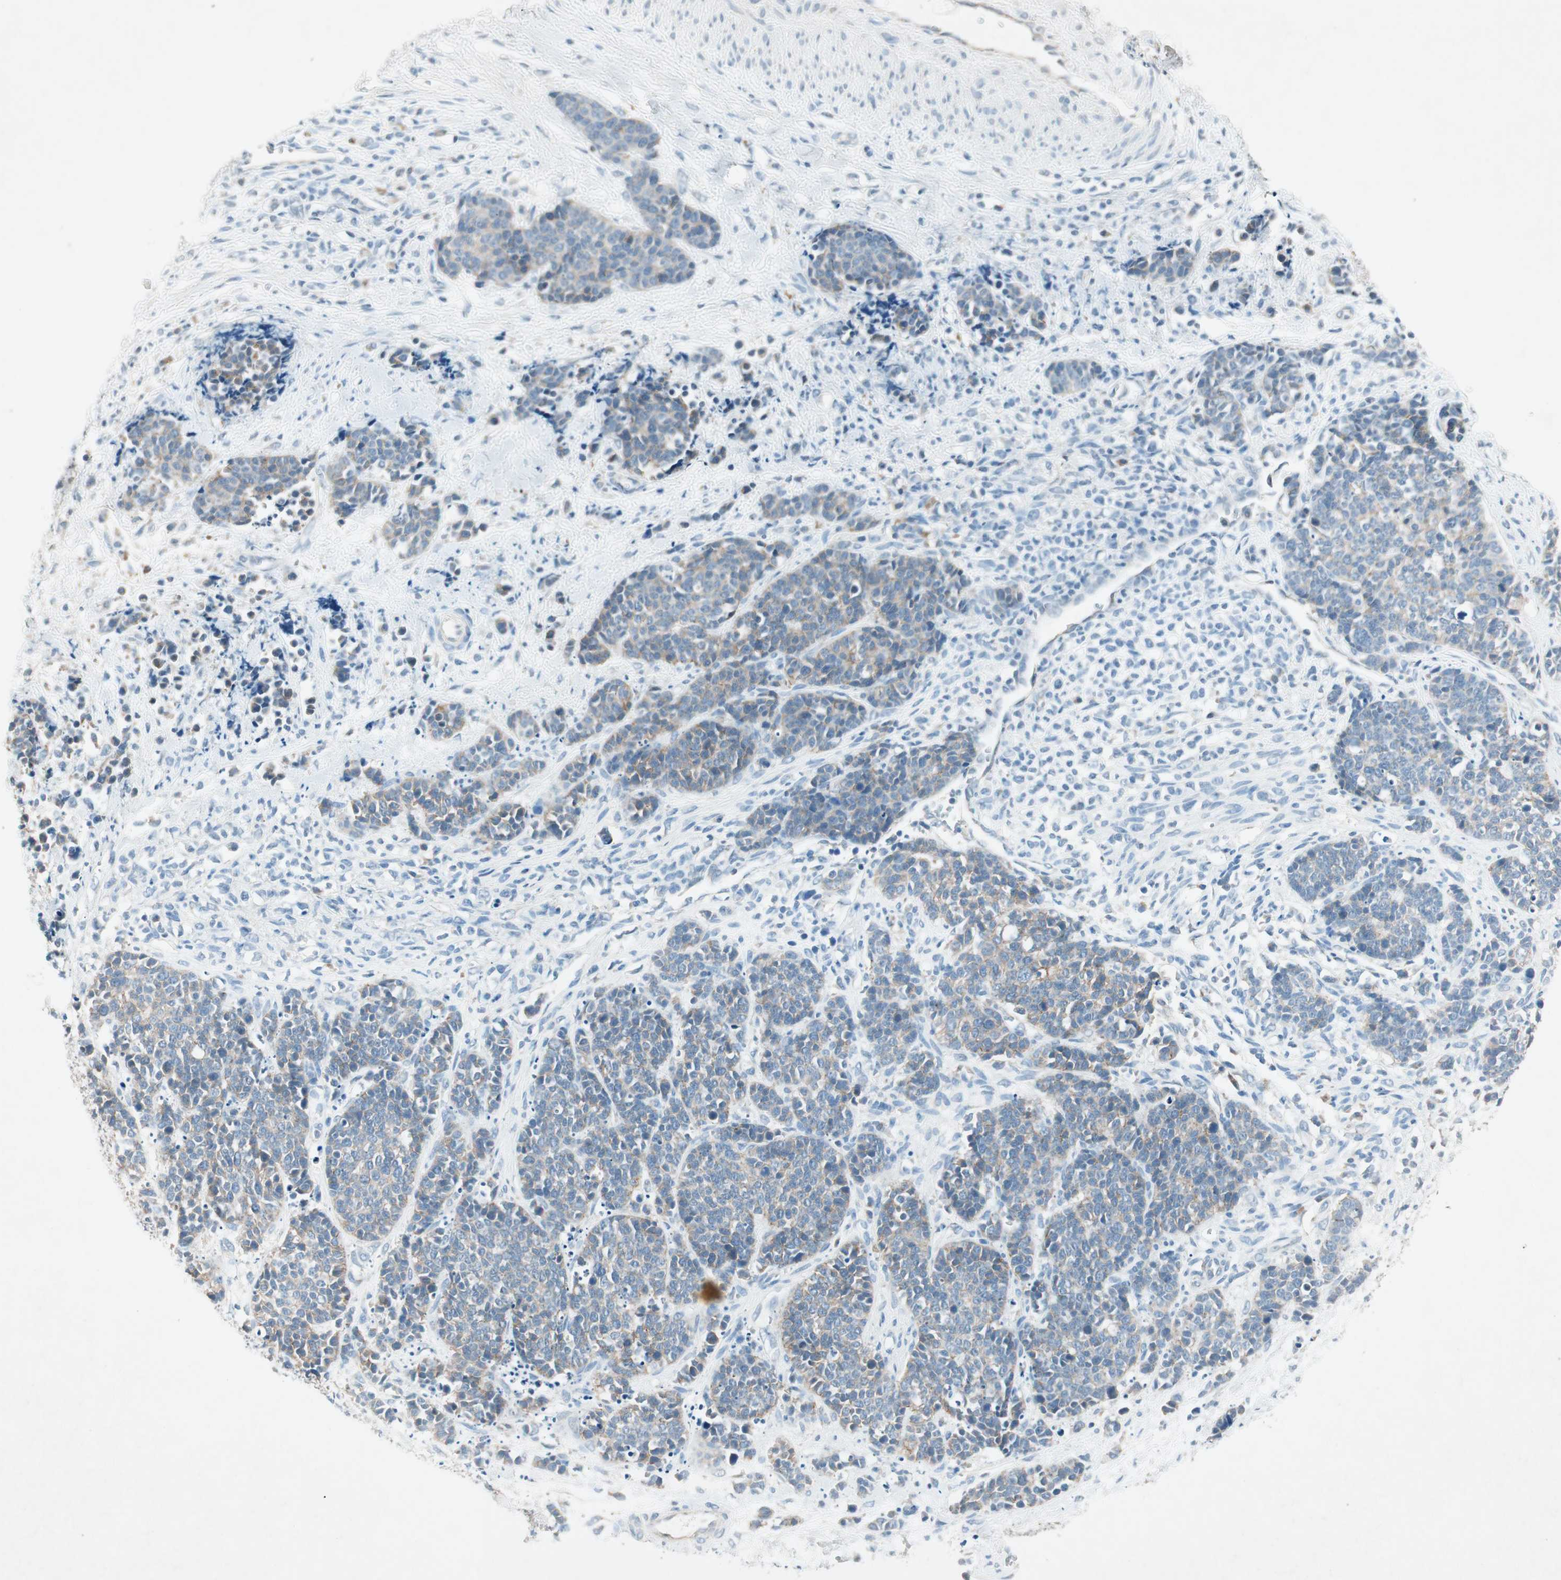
{"staining": {"intensity": "weak", "quantity": "25%-75%", "location": "cytoplasmic/membranous"}, "tissue": "cervical cancer", "cell_type": "Tumor cells", "image_type": "cancer", "snomed": [{"axis": "morphology", "description": "Squamous cell carcinoma, NOS"}, {"axis": "topography", "description": "Cervix"}], "caption": "Cervical cancer (squamous cell carcinoma) stained with IHC shows weak cytoplasmic/membranous positivity in approximately 25%-75% of tumor cells.", "gene": "NKAIN1", "patient": {"sex": "female", "age": 35}}